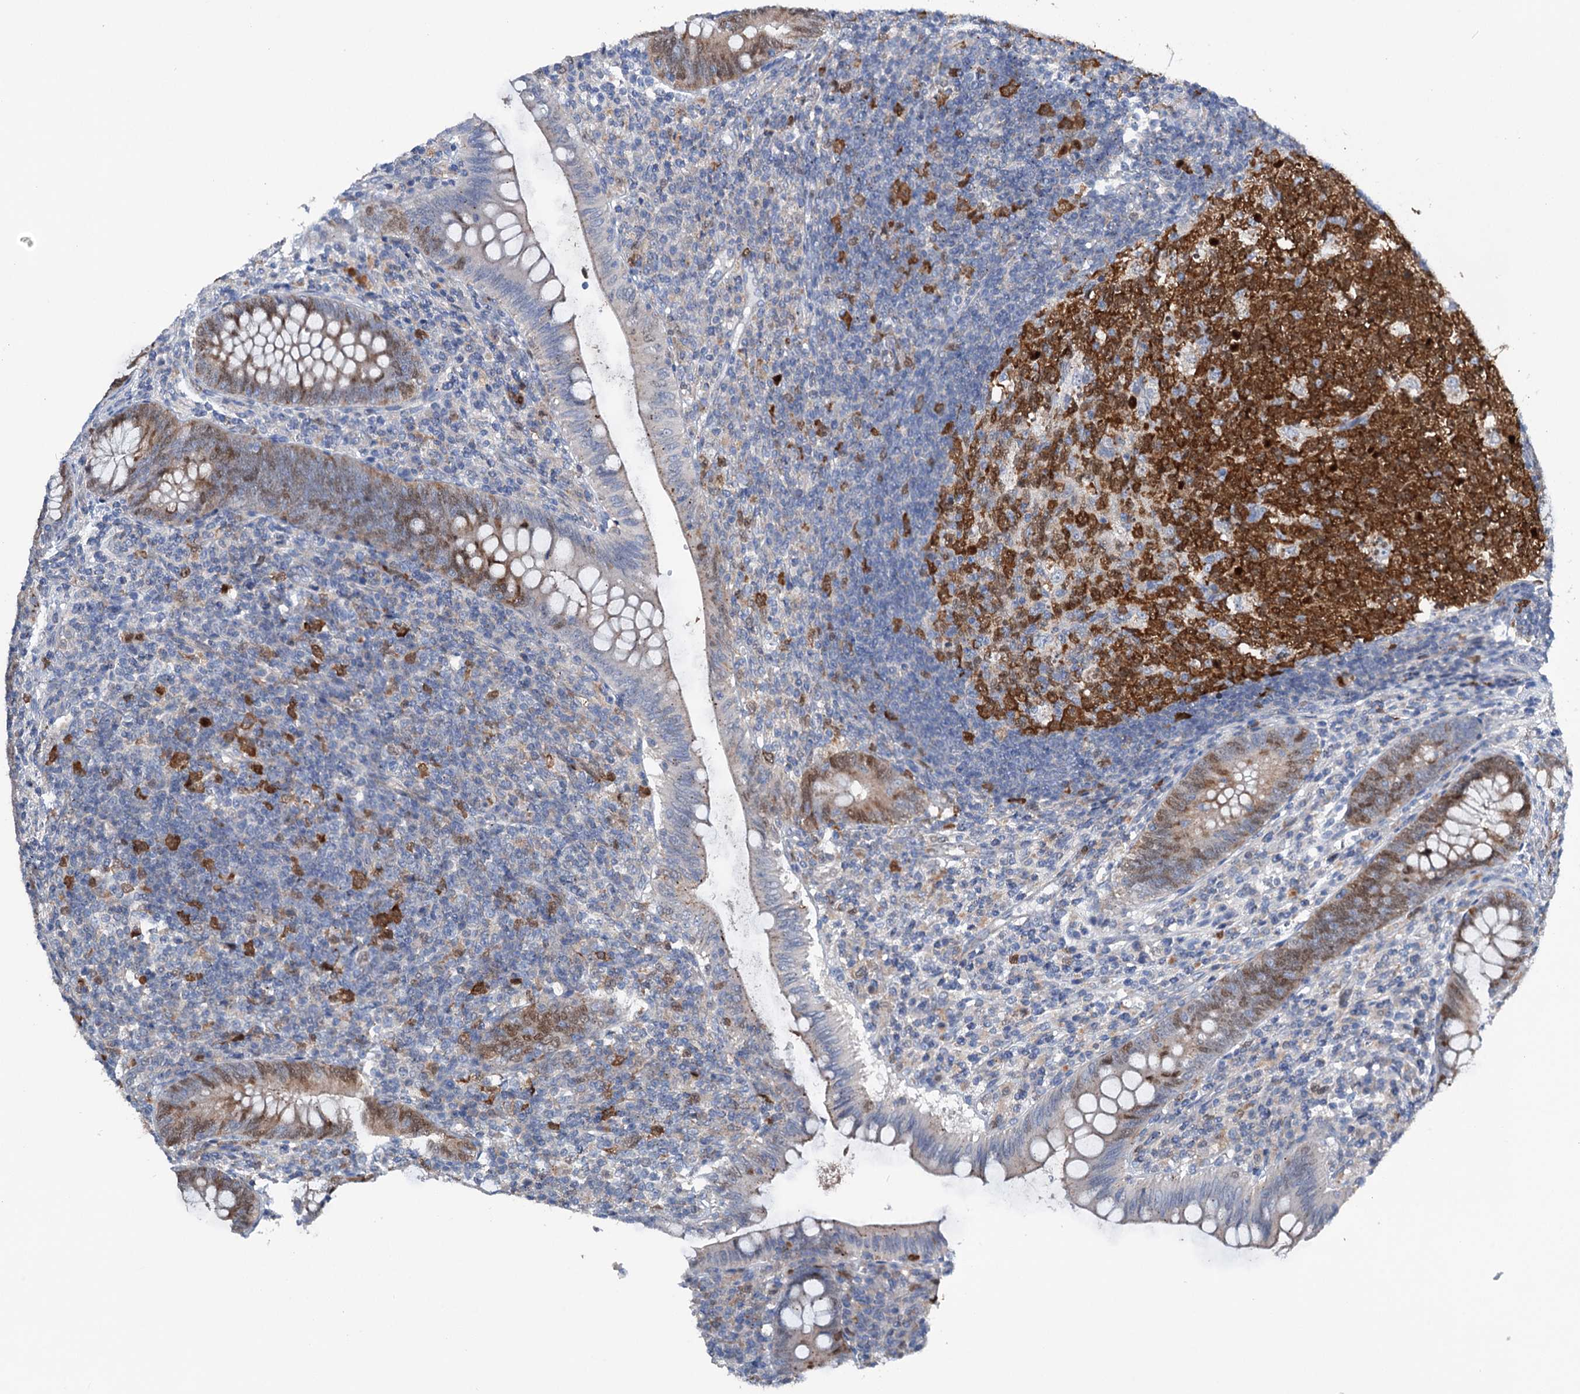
{"staining": {"intensity": "moderate", "quantity": "25%-75%", "location": "cytoplasmic/membranous,nuclear"}, "tissue": "appendix", "cell_type": "Glandular cells", "image_type": "normal", "snomed": [{"axis": "morphology", "description": "Normal tissue, NOS"}, {"axis": "topography", "description": "Appendix"}], "caption": "The histopathology image demonstrates immunohistochemical staining of unremarkable appendix. There is moderate cytoplasmic/membranous,nuclear expression is present in approximately 25%-75% of glandular cells. The staining was performed using DAB, with brown indicating positive protein expression. Nuclei are stained blue with hematoxylin.", "gene": "NCAPD2", "patient": {"sex": "male", "age": 14}}